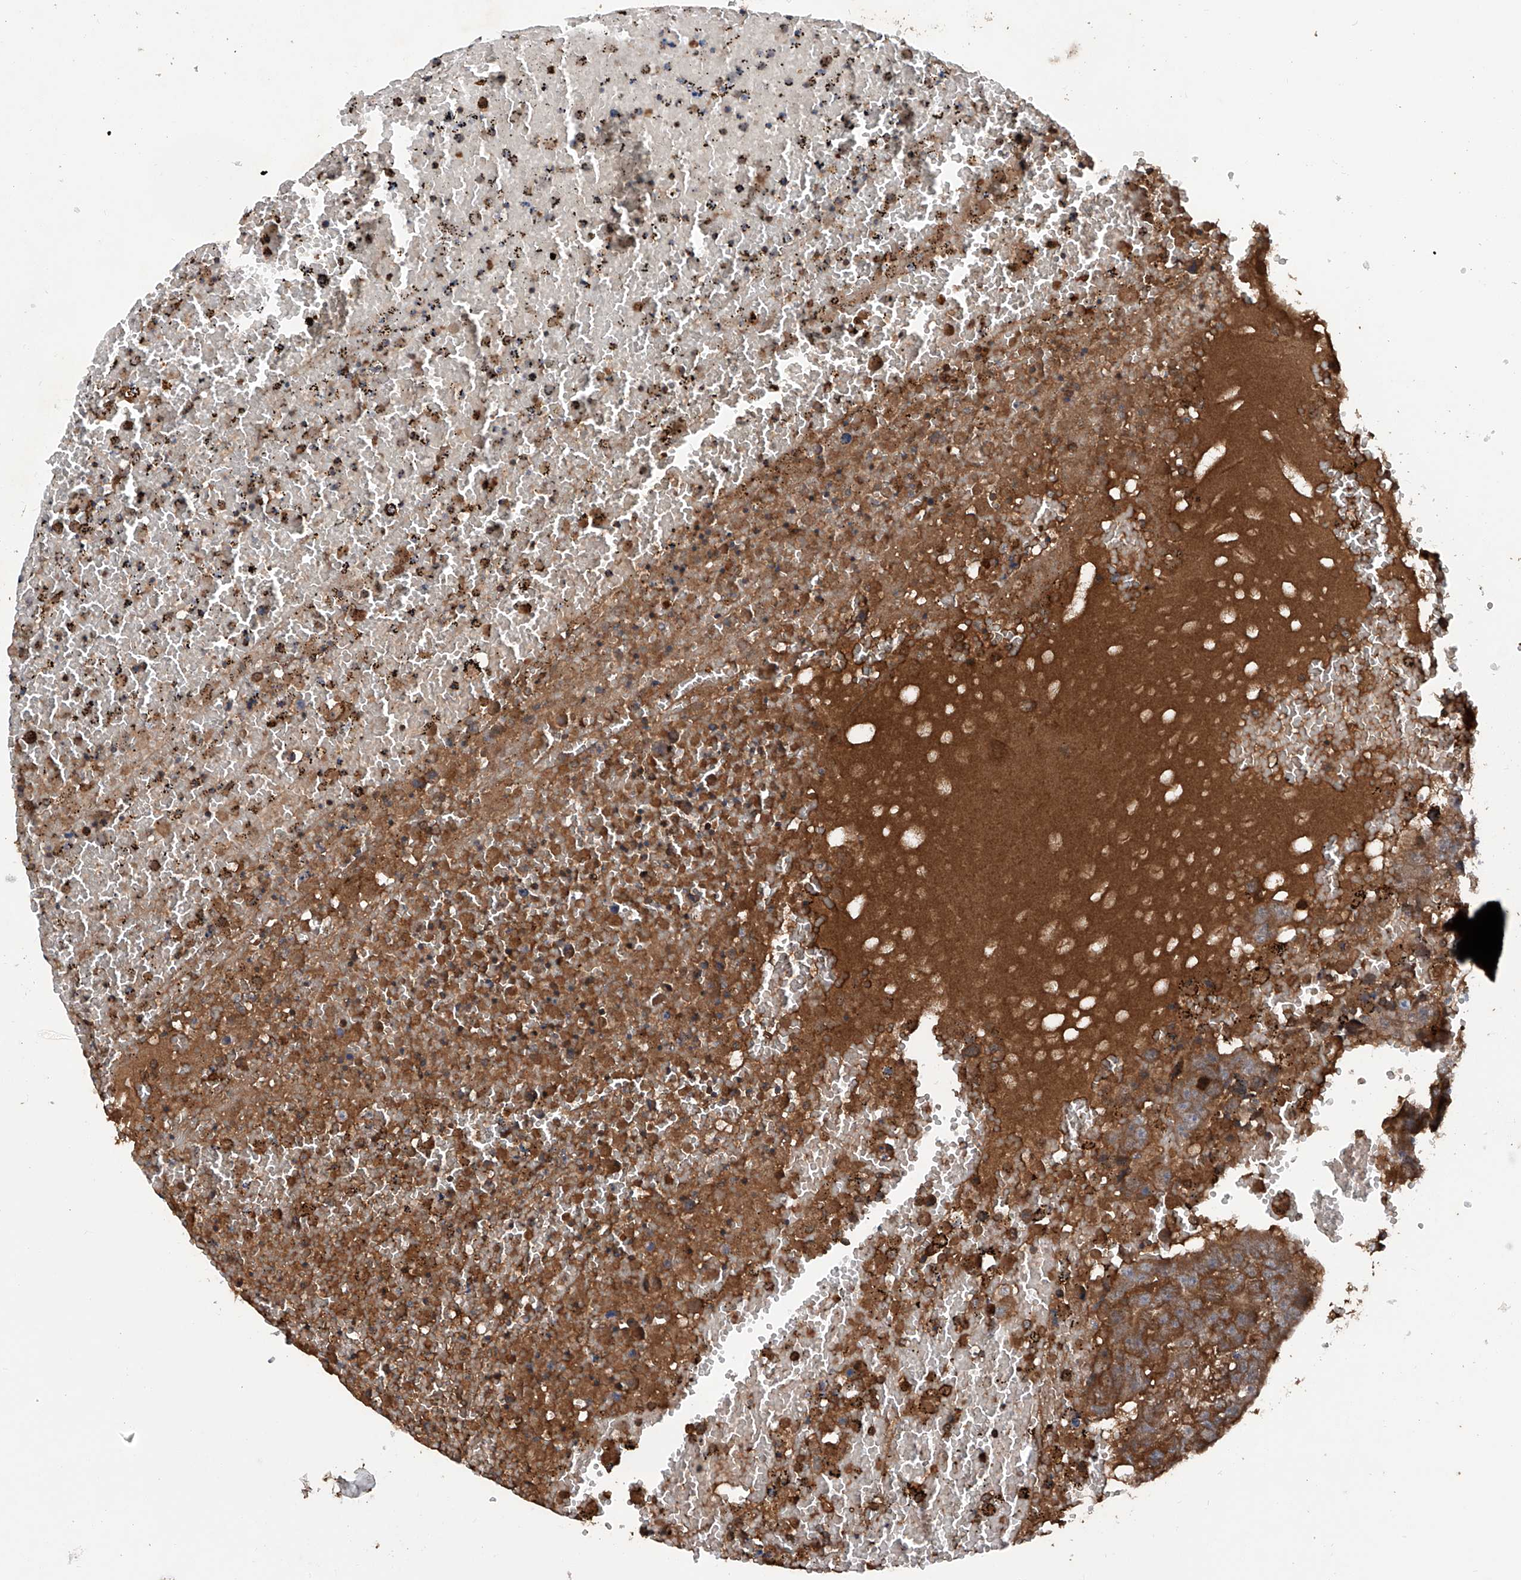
{"staining": {"intensity": "strong", "quantity": ">75%", "location": "cytoplasmic/membranous"}, "tissue": "testis cancer", "cell_type": "Tumor cells", "image_type": "cancer", "snomed": [{"axis": "morphology", "description": "Carcinoma, Embryonal, NOS"}, {"axis": "topography", "description": "Testis"}], "caption": "Protein expression analysis of testis embryonal carcinoma reveals strong cytoplasmic/membranous staining in approximately >75% of tumor cells.", "gene": "ASCC3", "patient": {"sex": "male", "age": 25}}